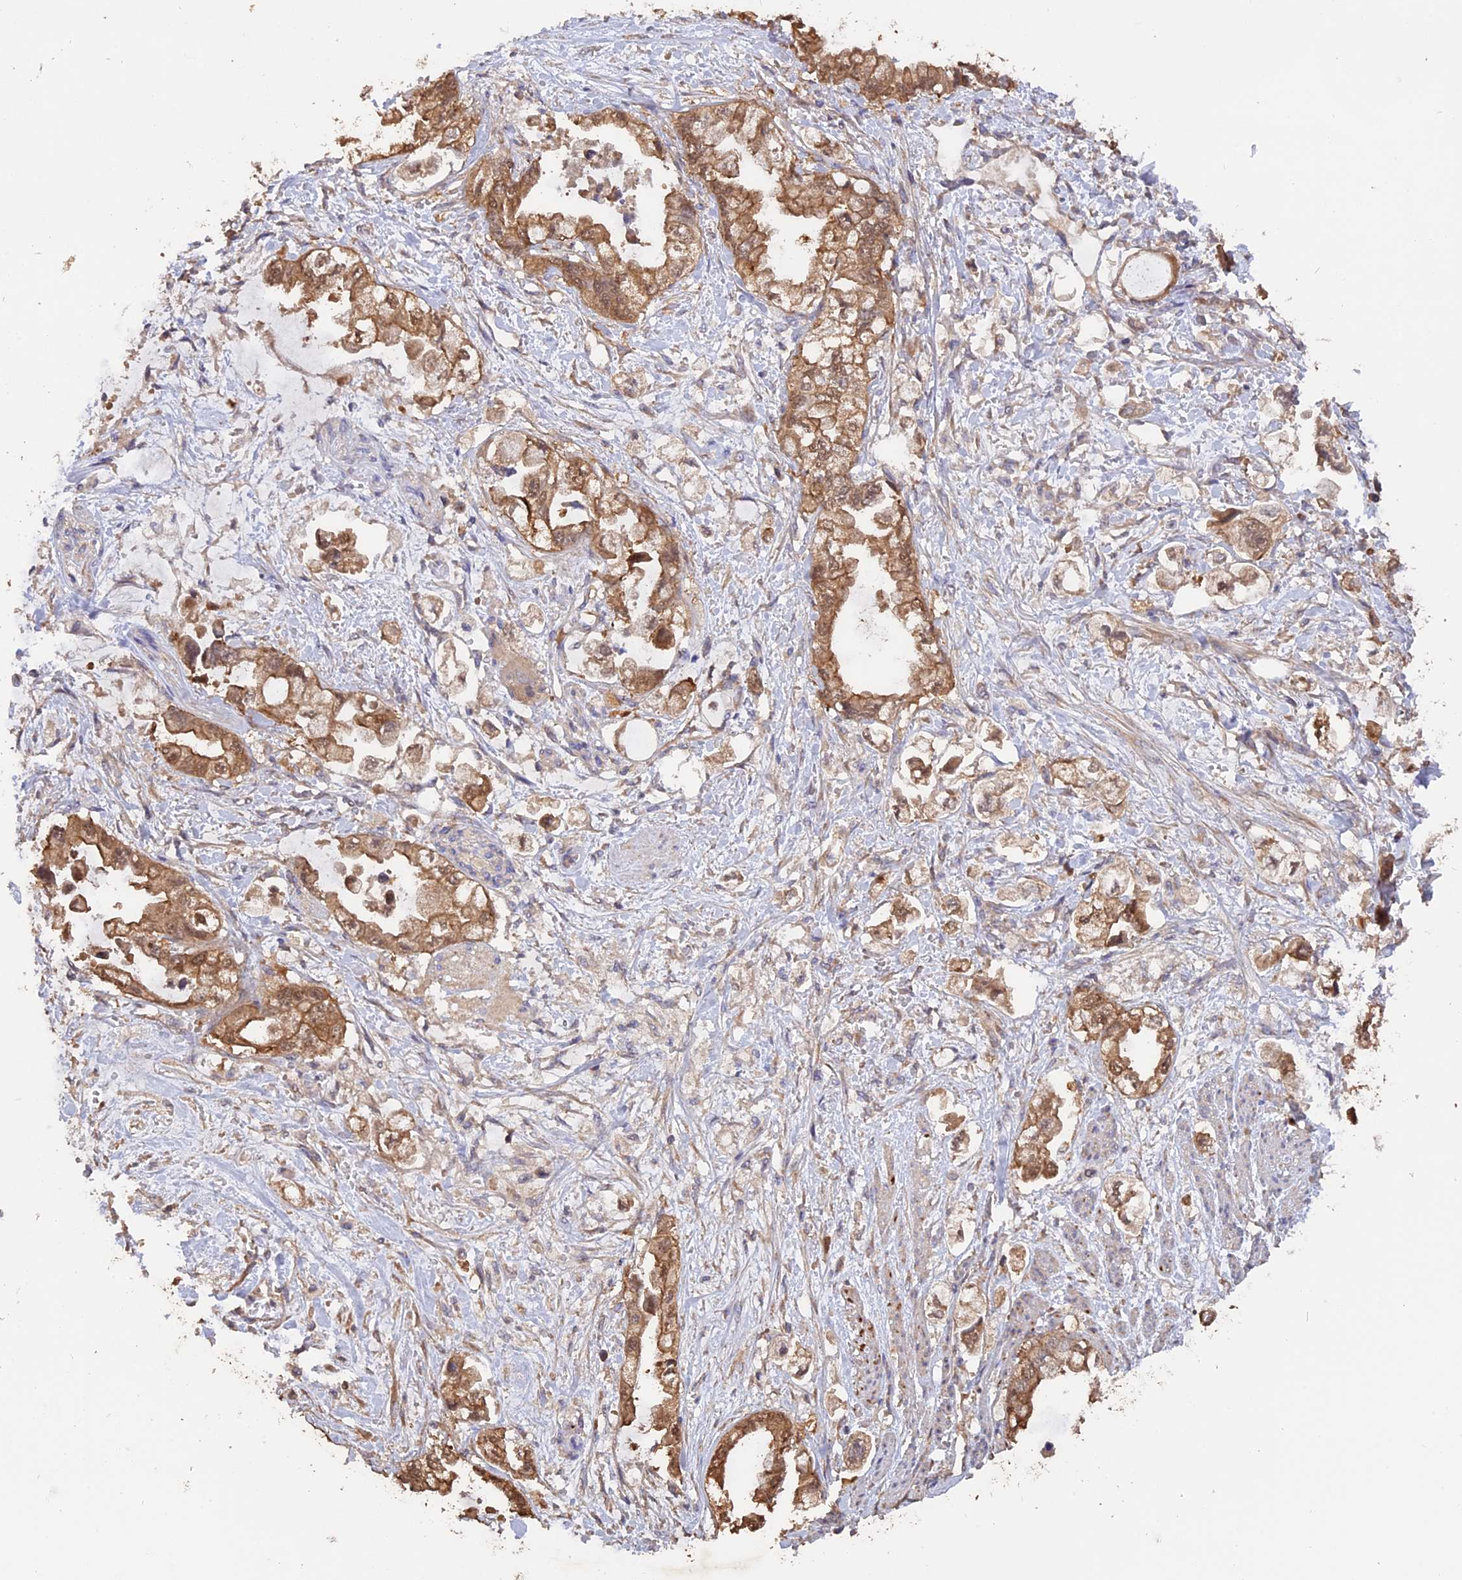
{"staining": {"intensity": "moderate", "quantity": ">75%", "location": "cytoplasmic/membranous,nuclear"}, "tissue": "stomach cancer", "cell_type": "Tumor cells", "image_type": "cancer", "snomed": [{"axis": "morphology", "description": "Adenocarcinoma, NOS"}, {"axis": "topography", "description": "Stomach"}], "caption": "IHC micrograph of neoplastic tissue: stomach cancer (adenocarcinoma) stained using IHC exhibits medium levels of moderate protein expression localized specifically in the cytoplasmic/membranous and nuclear of tumor cells, appearing as a cytoplasmic/membranous and nuclear brown color.", "gene": "RASAL1", "patient": {"sex": "male", "age": 62}}